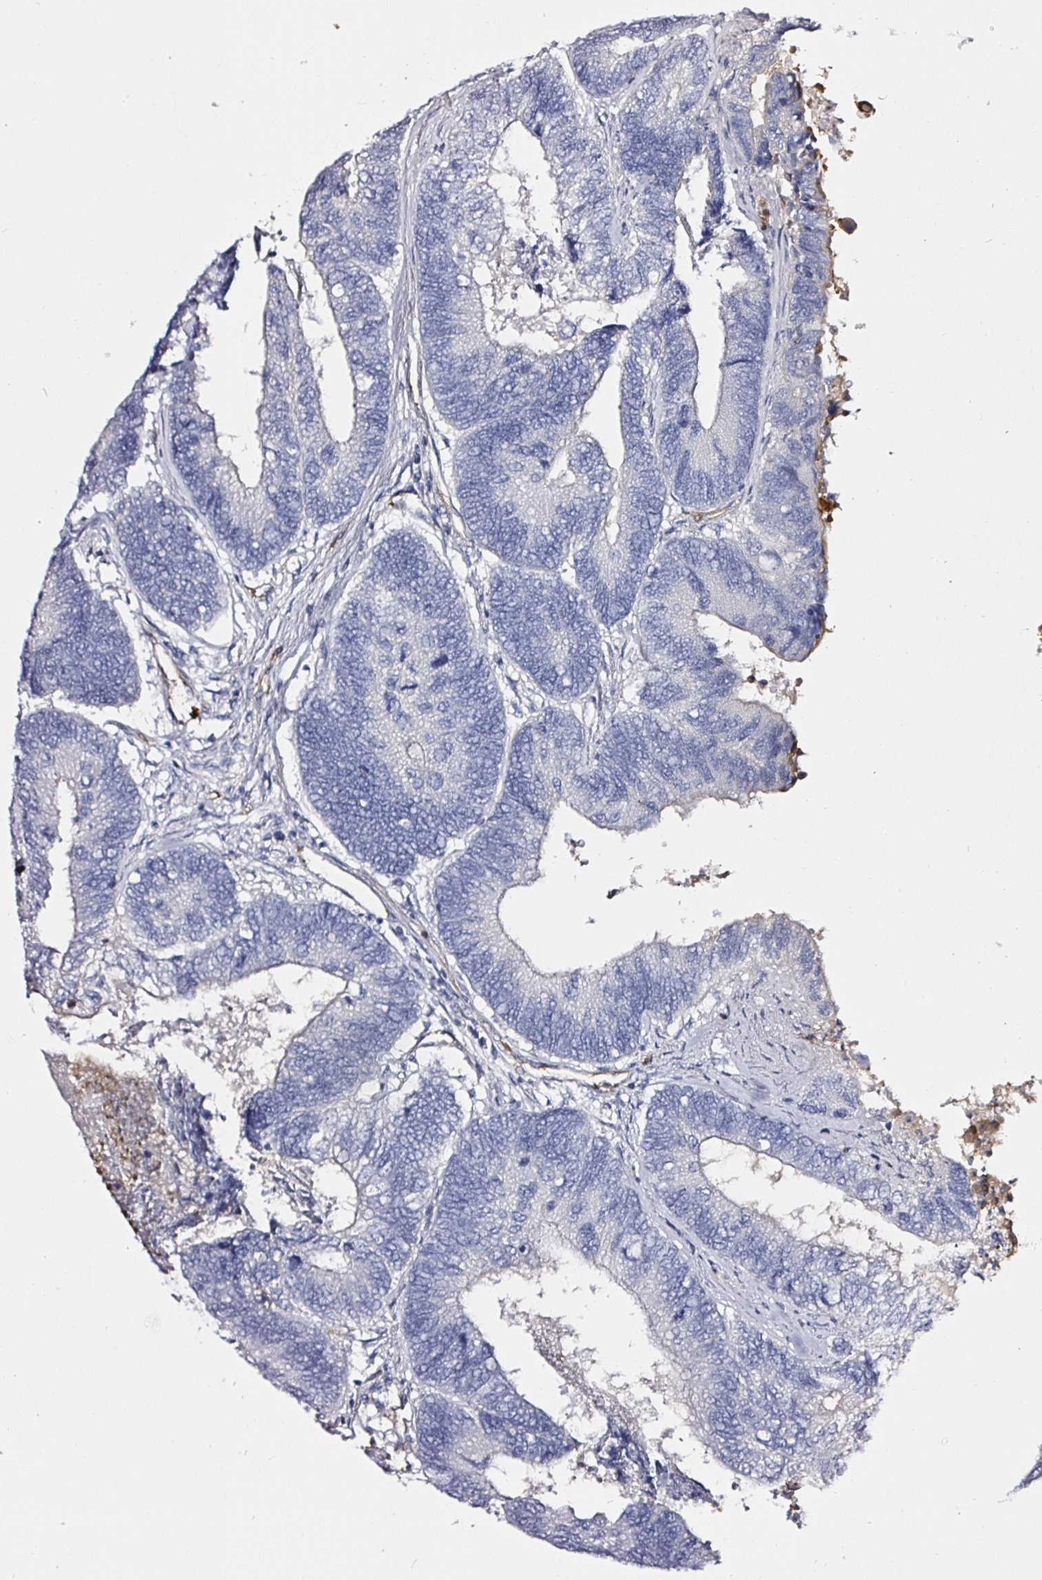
{"staining": {"intensity": "negative", "quantity": "none", "location": "none"}, "tissue": "colorectal cancer", "cell_type": "Tumor cells", "image_type": "cancer", "snomed": [{"axis": "morphology", "description": "Adenocarcinoma, NOS"}, {"axis": "topography", "description": "Colon"}], "caption": "Colorectal cancer (adenocarcinoma) was stained to show a protein in brown. There is no significant positivity in tumor cells.", "gene": "ACSBG2", "patient": {"sex": "female", "age": 67}}